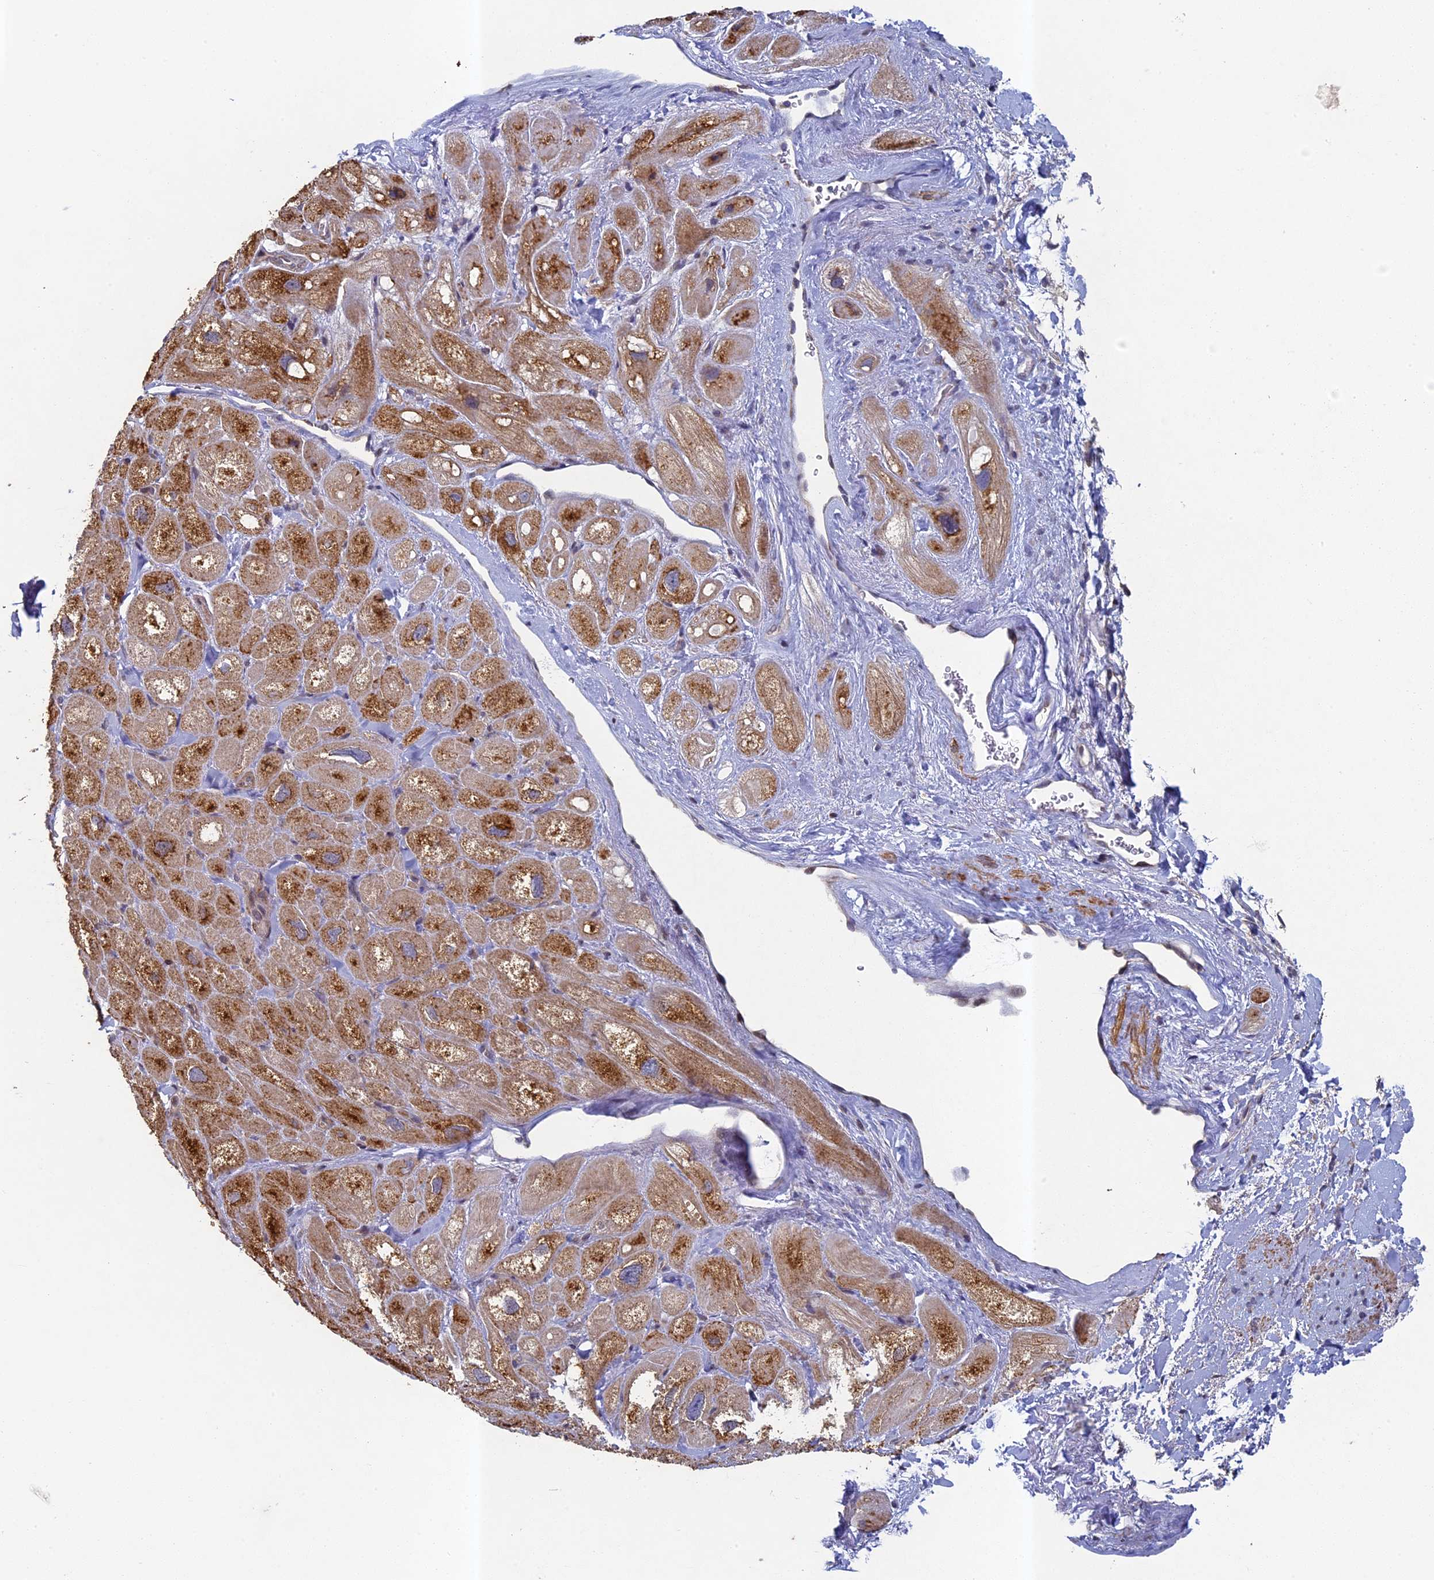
{"staining": {"intensity": "moderate", "quantity": "25%-75%", "location": "cytoplasmic/membranous"}, "tissue": "heart muscle", "cell_type": "Cardiomyocytes", "image_type": "normal", "snomed": [{"axis": "morphology", "description": "Normal tissue, NOS"}, {"axis": "topography", "description": "Heart"}], "caption": "Cardiomyocytes show medium levels of moderate cytoplasmic/membranous staining in approximately 25%-75% of cells in unremarkable heart muscle.", "gene": "DIXDC1", "patient": {"sex": "male", "age": 49}}